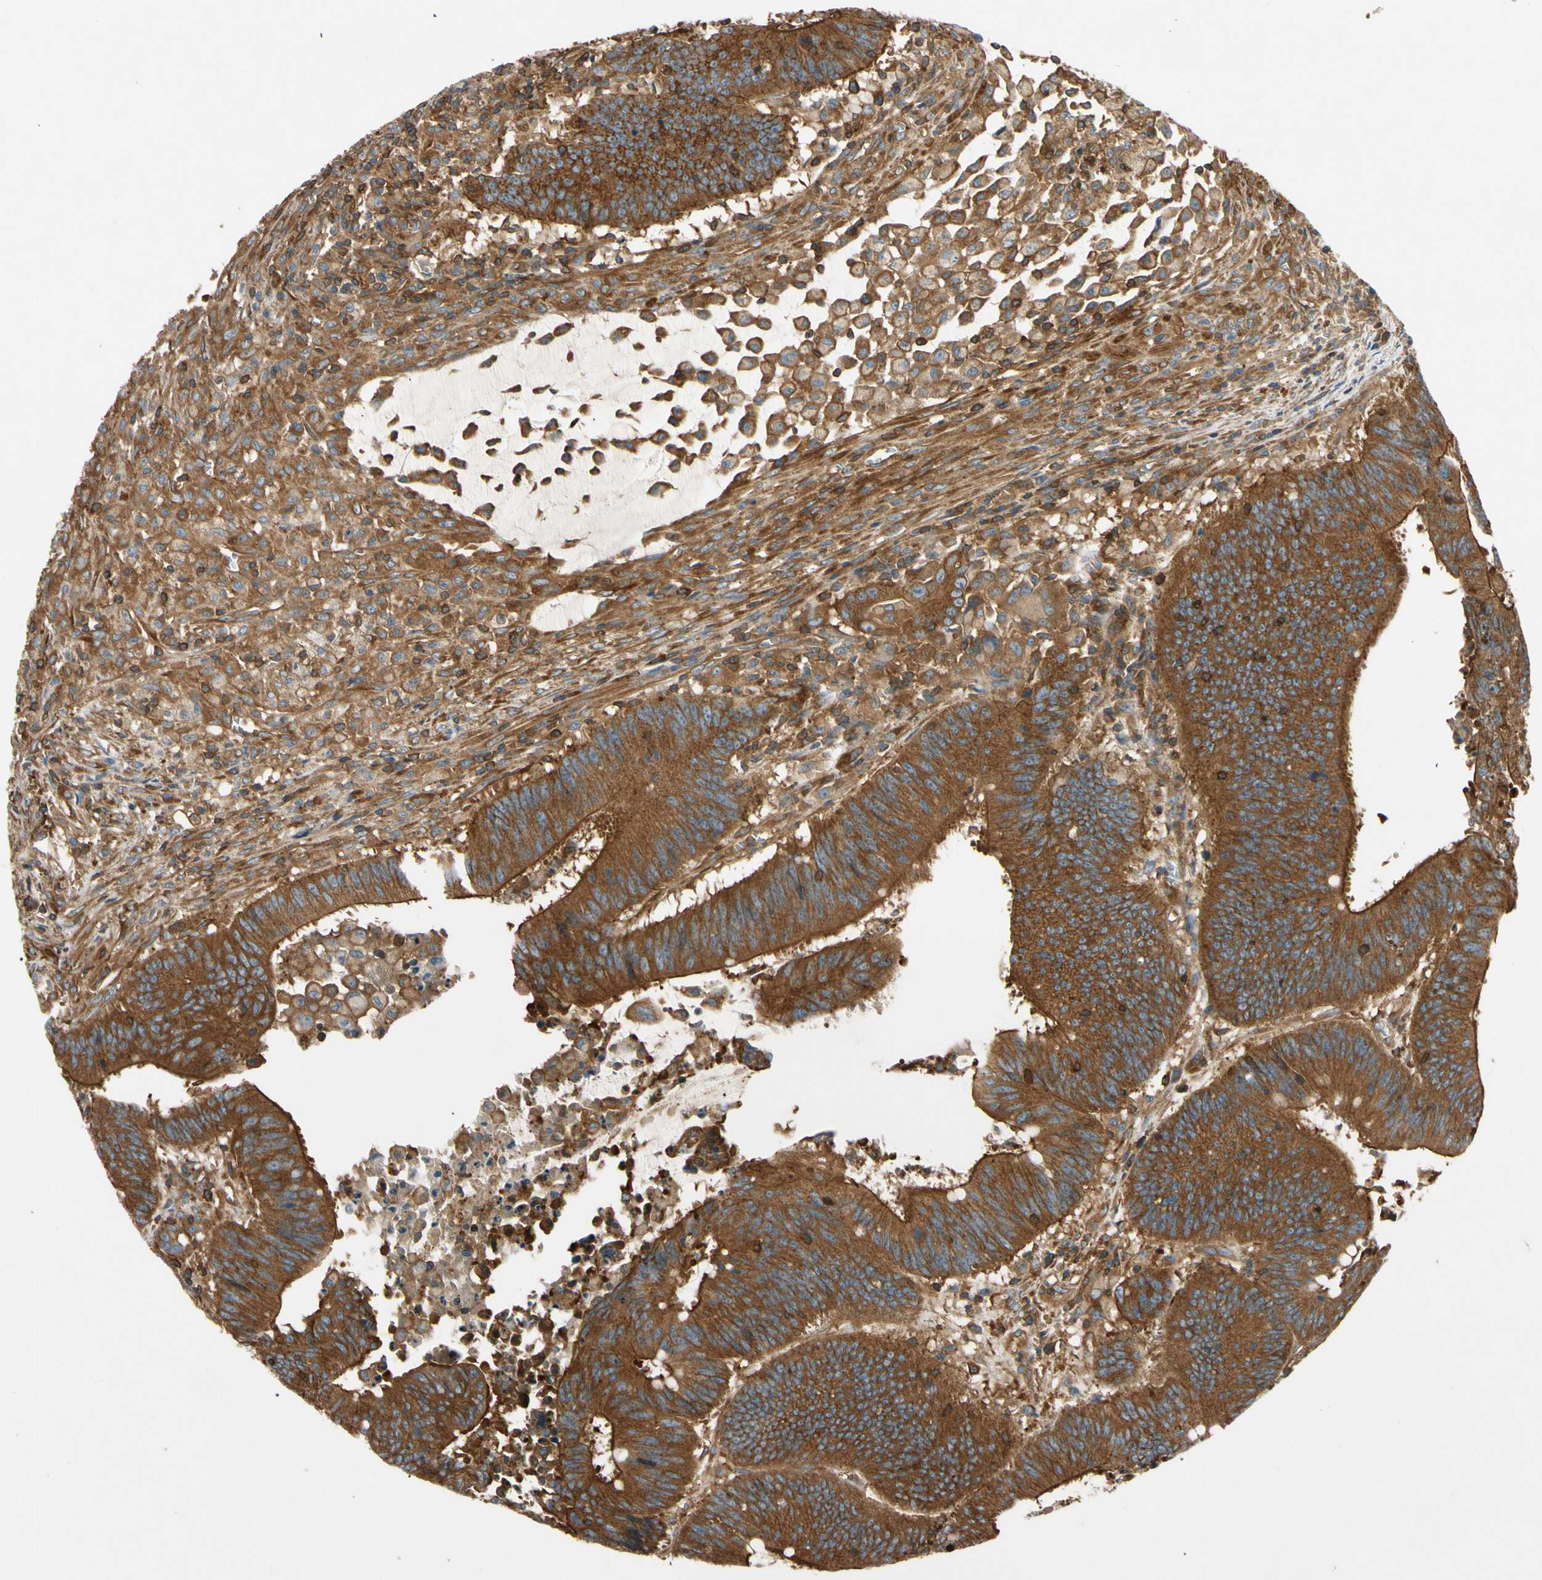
{"staining": {"intensity": "strong", "quantity": ">75%", "location": "cytoplasmic/membranous"}, "tissue": "colorectal cancer", "cell_type": "Tumor cells", "image_type": "cancer", "snomed": [{"axis": "morphology", "description": "Adenocarcinoma, NOS"}, {"axis": "topography", "description": "Colon"}], "caption": "Strong cytoplasmic/membranous staining for a protein is identified in approximately >75% of tumor cells of colorectal cancer (adenocarcinoma) using immunohistochemistry.", "gene": "TCP11L1", "patient": {"sex": "male", "age": 45}}